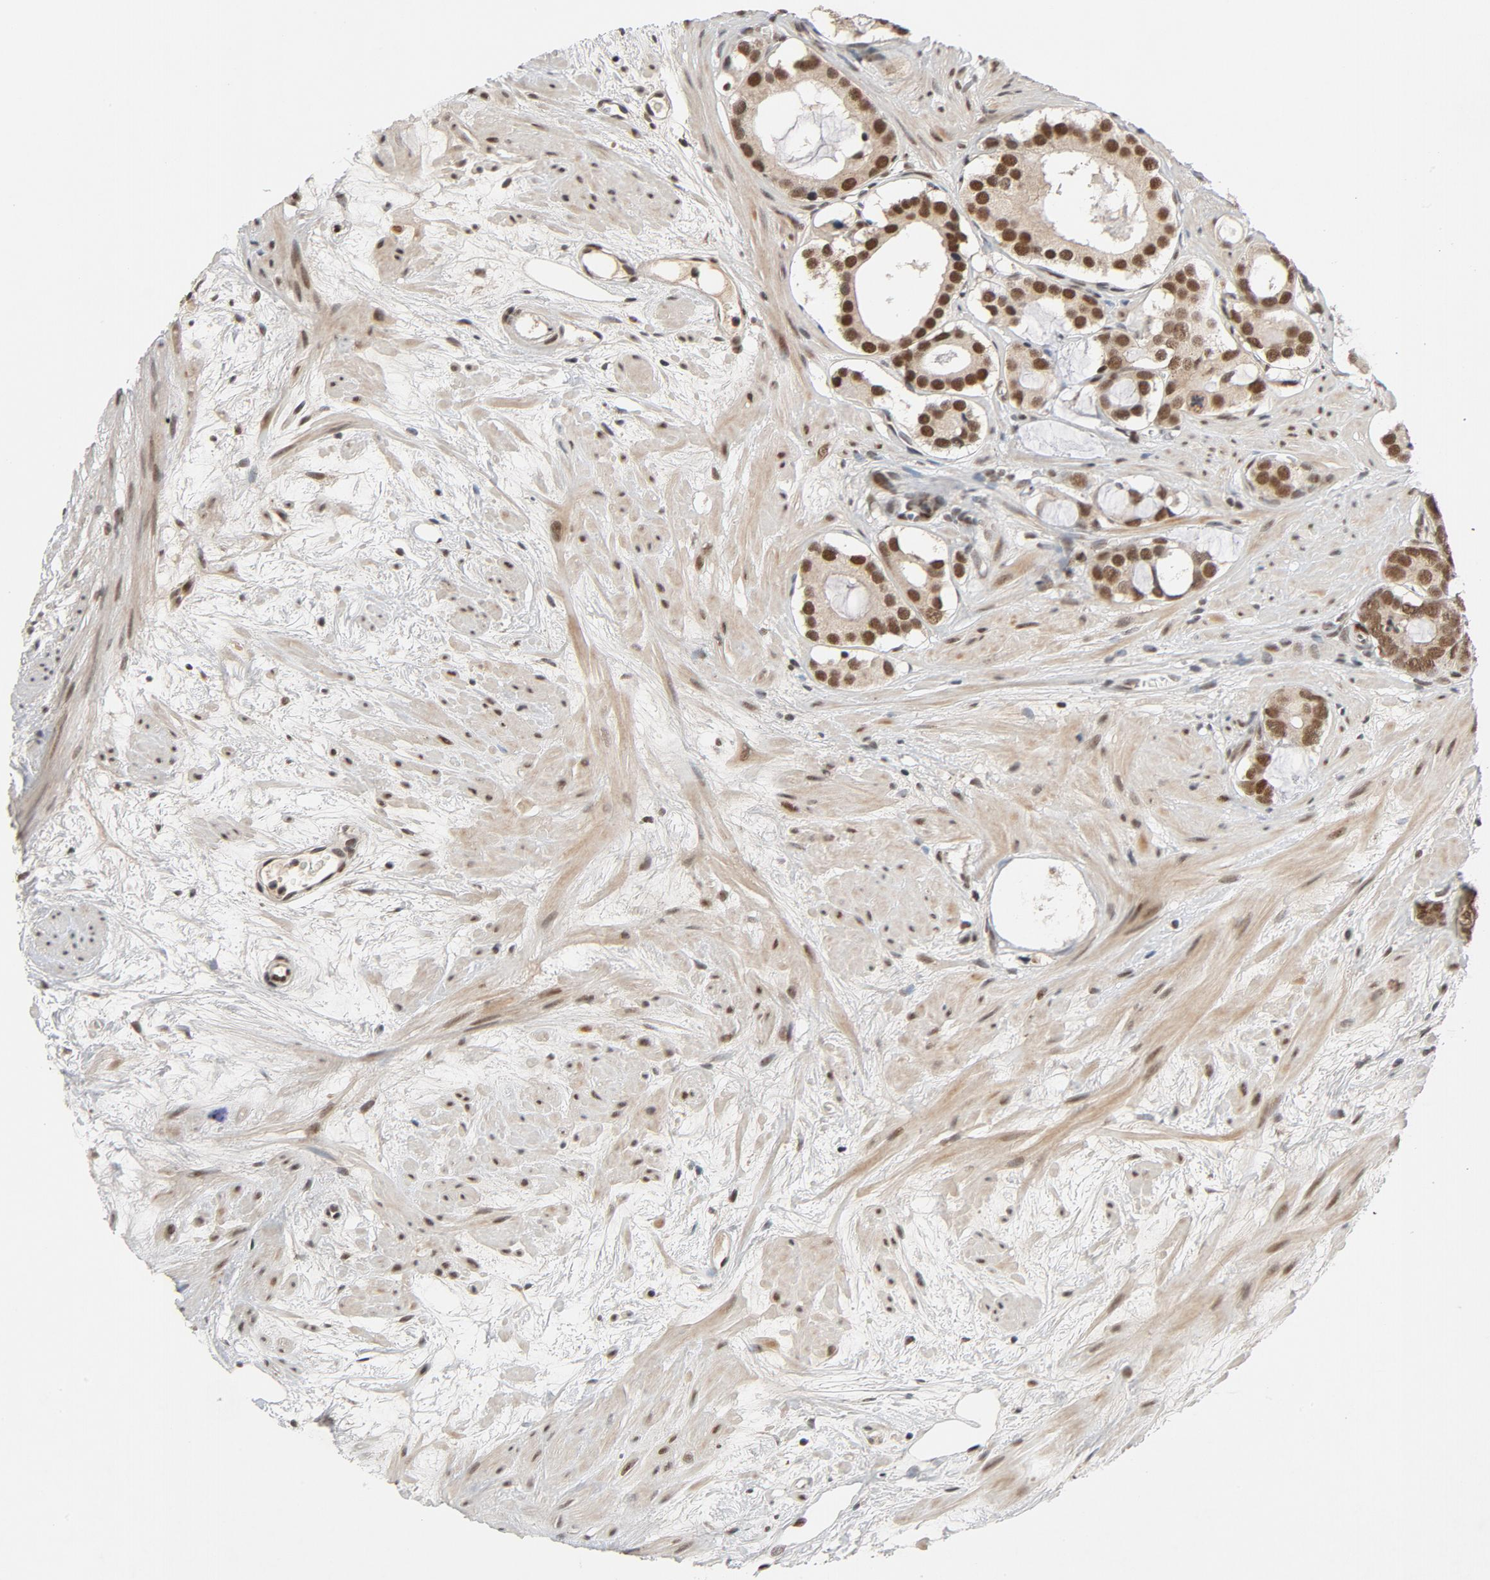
{"staining": {"intensity": "strong", "quantity": ">75%", "location": "nuclear"}, "tissue": "prostate cancer", "cell_type": "Tumor cells", "image_type": "cancer", "snomed": [{"axis": "morphology", "description": "Adenocarcinoma, Low grade"}, {"axis": "topography", "description": "Prostate"}], "caption": "IHC histopathology image of prostate cancer stained for a protein (brown), which reveals high levels of strong nuclear staining in approximately >75% of tumor cells.", "gene": "SMARCD1", "patient": {"sex": "male", "age": 57}}